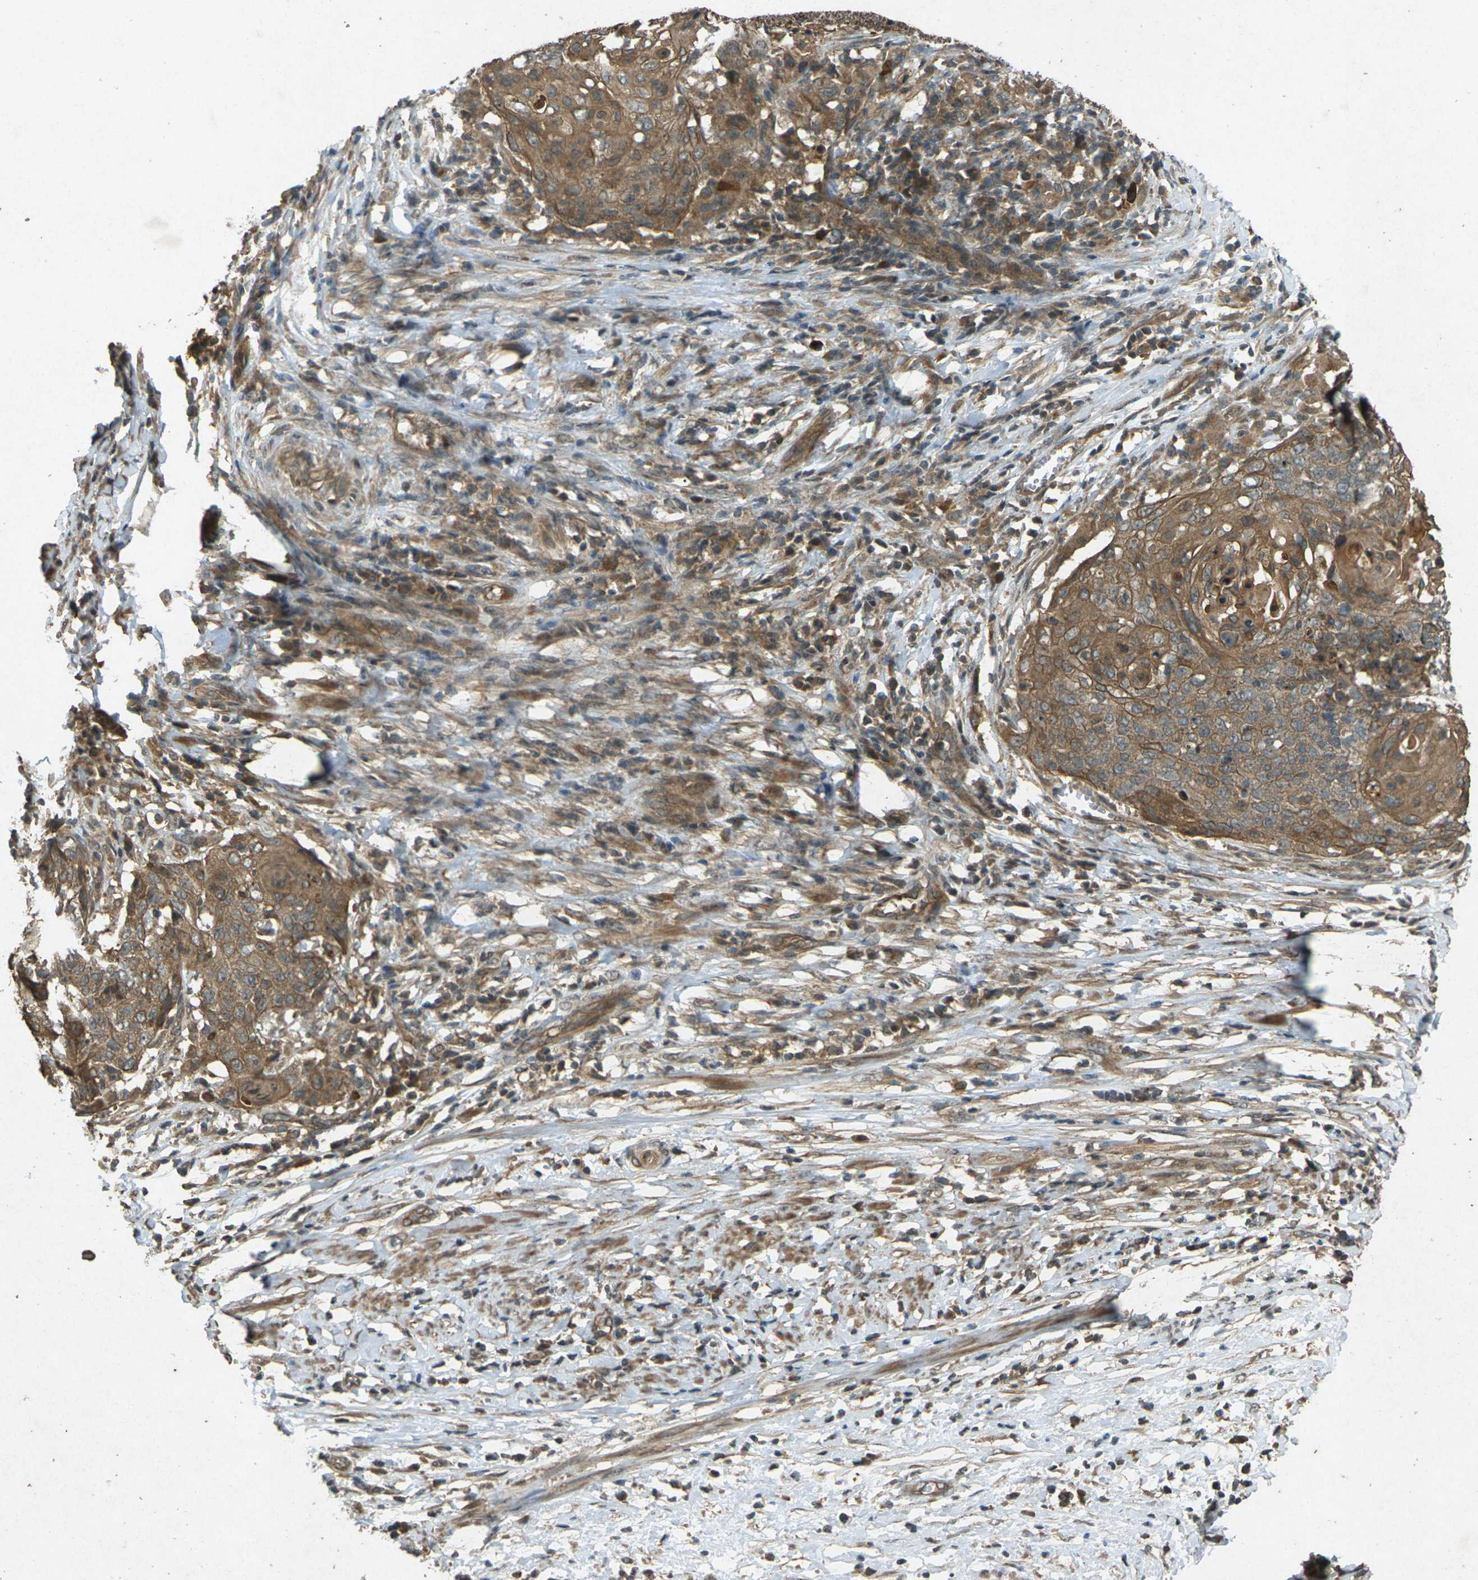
{"staining": {"intensity": "moderate", "quantity": ">75%", "location": "cytoplasmic/membranous"}, "tissue": "cervical cancer", "cell_type": "Tumor cells", "image_type": "cancer", "snomed": [{"axis": "morphology", "description": "Squamous cell carcinoma, NOS"}, {"axis": "topography", "description": "Cervix"}], "caption": "High-power microscopy captured an IHC histopathology image of cervical squamous cell carcinoma, revealing moderate cytoplasmic/membranous positivity in about >75% of tumor cells.", "gene": "TAP1", "patient": {"sex": "female", "age": 39}}